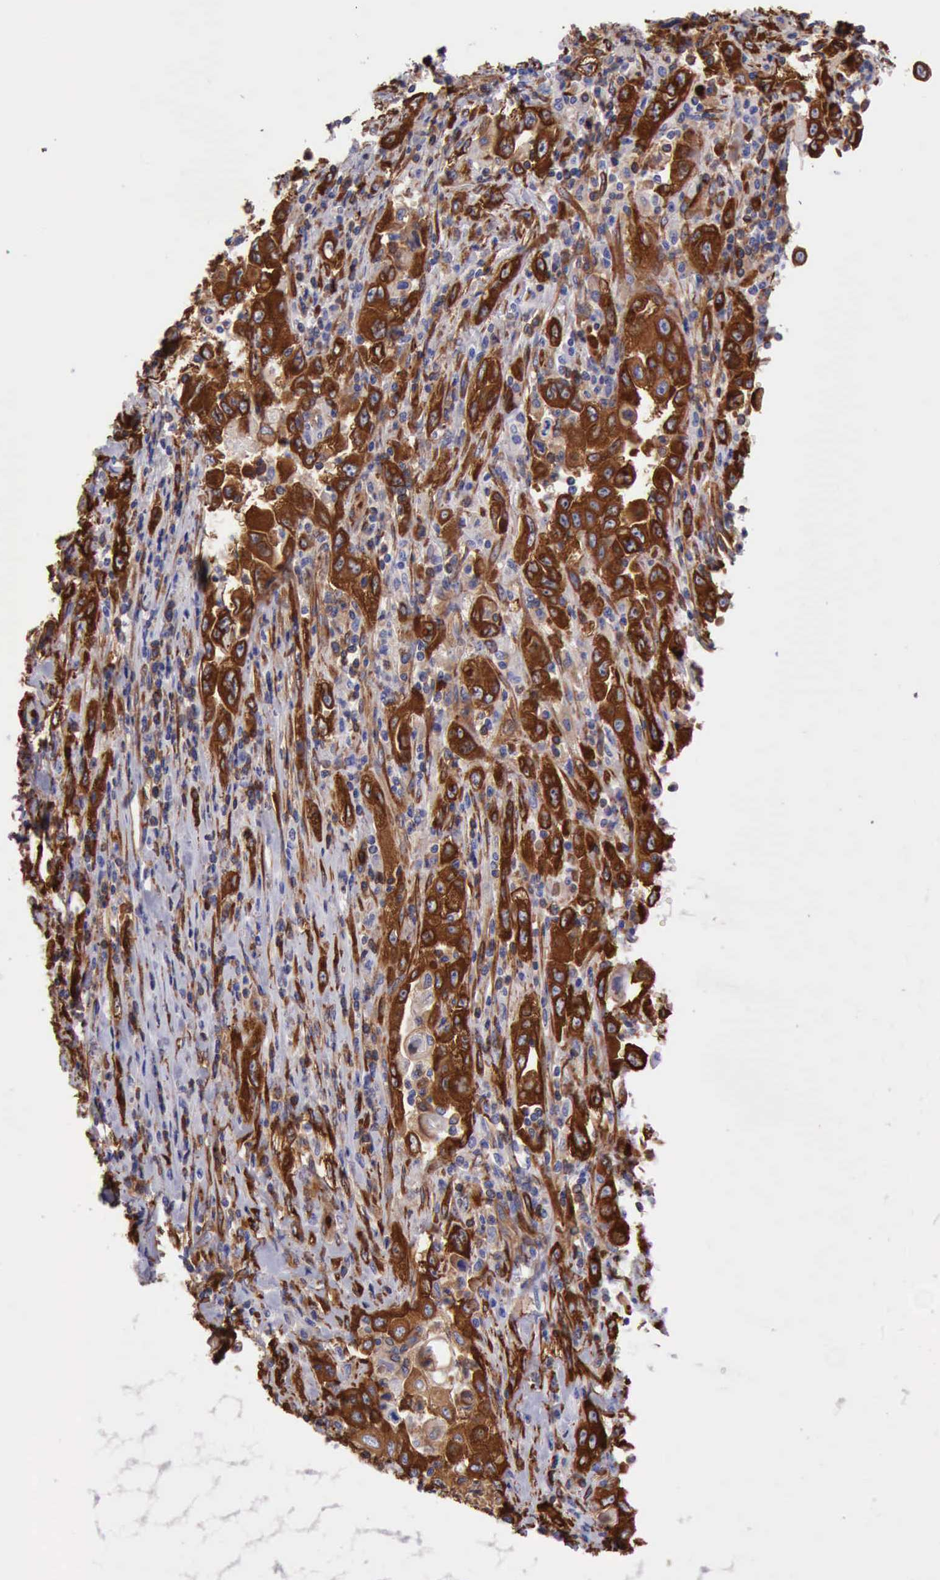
{"staining": {"intensity": "strong", "quantity": ">75%", "location": "cytoplasmic/membranous"}, "tissue": "pancreatic cancer", "cell_type": "Tumor cells", "image_type": "cancer", "snomed": [{"axis": "morphology", "description": "Adenocarcinoma, NOS"}, {"axis": "topography", "description": "Pancreas"}], "caption": "This micrograph displays adenocarcinoma (pancreatic) stained with immunohistochemistry to label a protein in brown. The cytoplasmic/membranous of tumor cells show strong positivity for the protein. Nuclei are counter-stained blue.", "gene": "FLNA", "patient": {"sex": "male", "age": 70}}